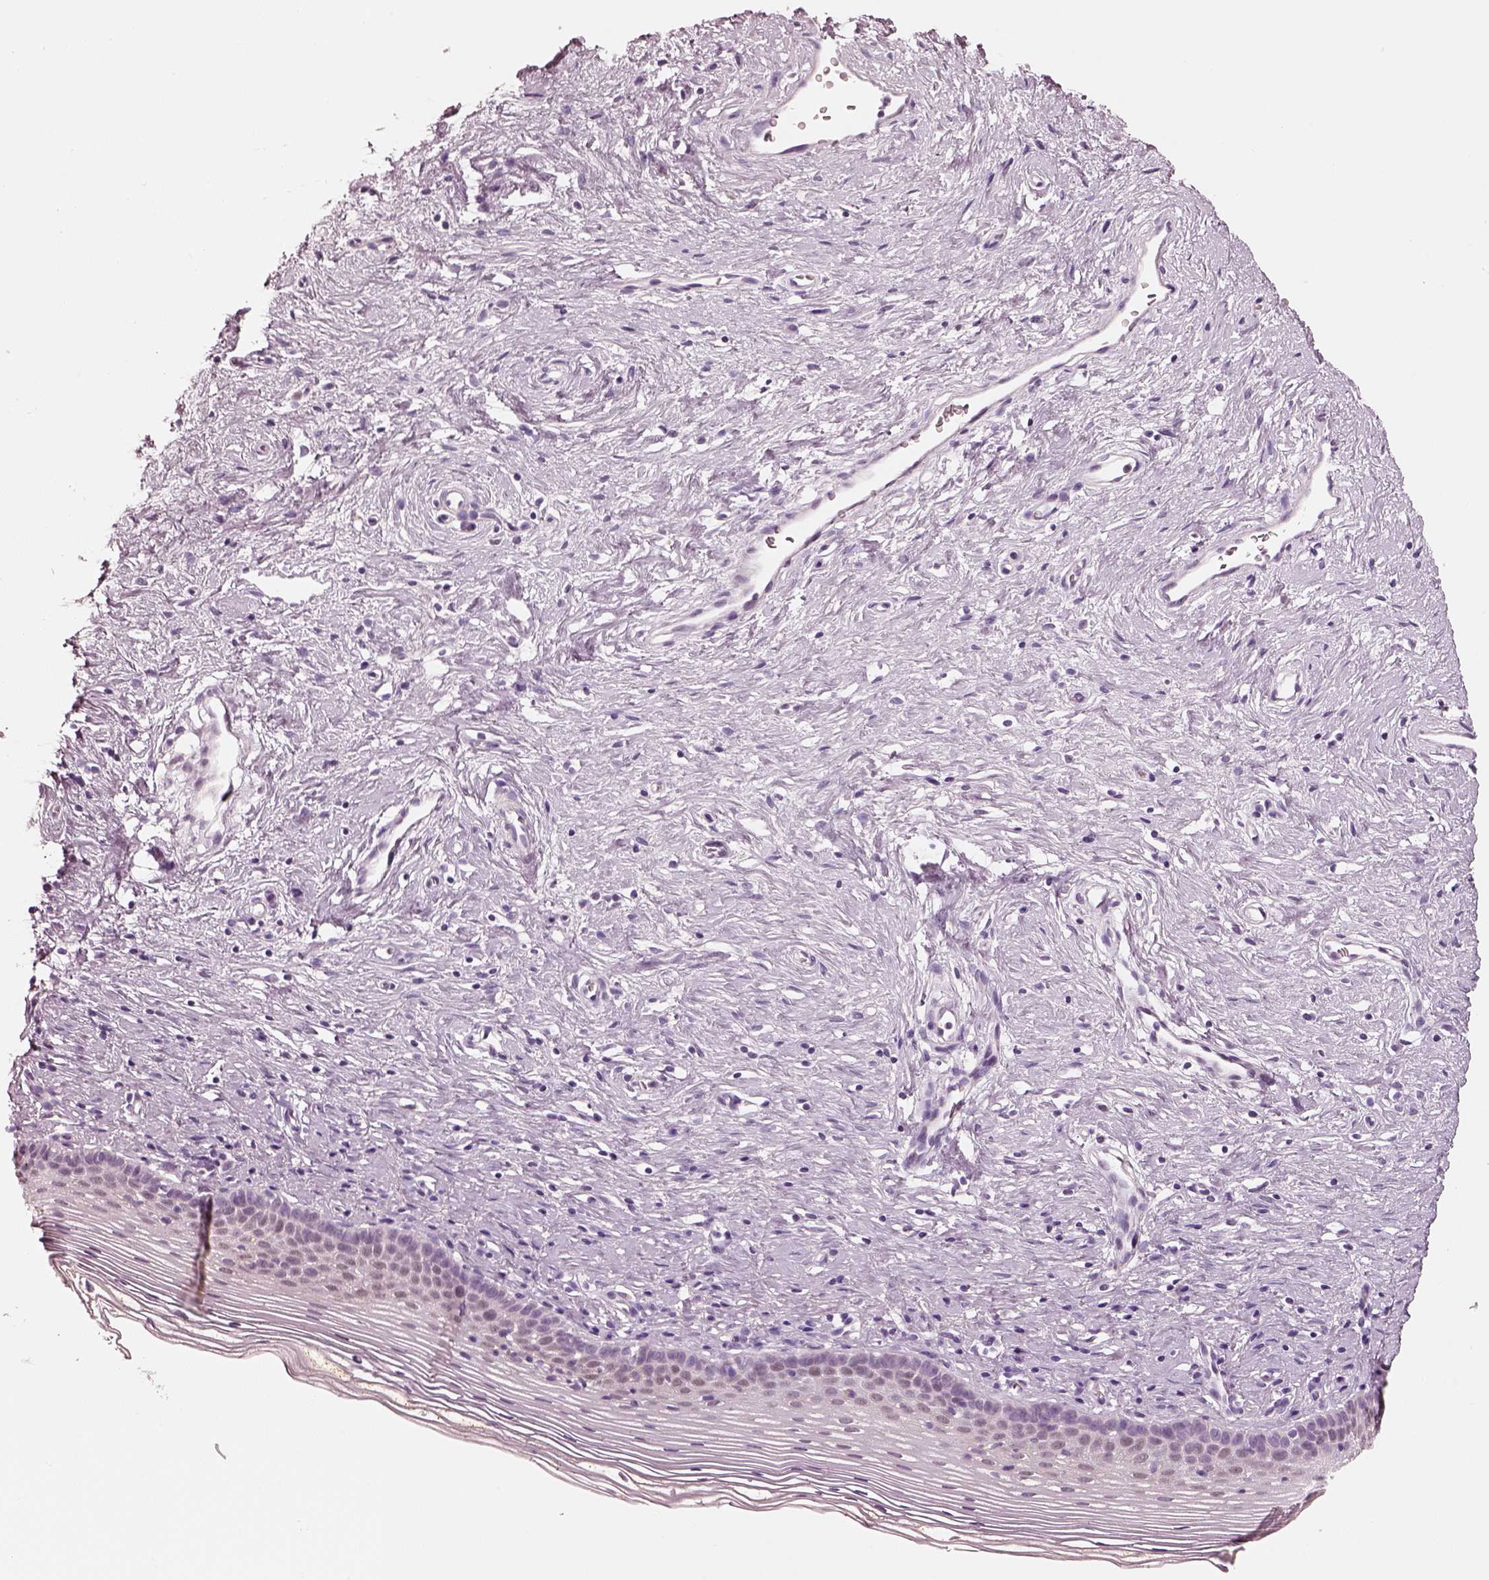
{"staining": {"intensity": "weak", "quantity": ">75%", "location": "cytoplasmic/membranous"}, "tissue": "cervix", "cell_type": "Glandular cells", "image_type": "normal", "snomed": [{"axis": "morphology", "description": "Normal tissue, NOS"}, {"axis": "topography", "description": "Cervix"}], "caption": "Protein analysis of normal cervix demonstrates weak cytoplasmic/membranous positivity in approximately >75% of glandular cells.", "gene": "ELSPBP1", "patient": {"sex": "female", "age": 39}}